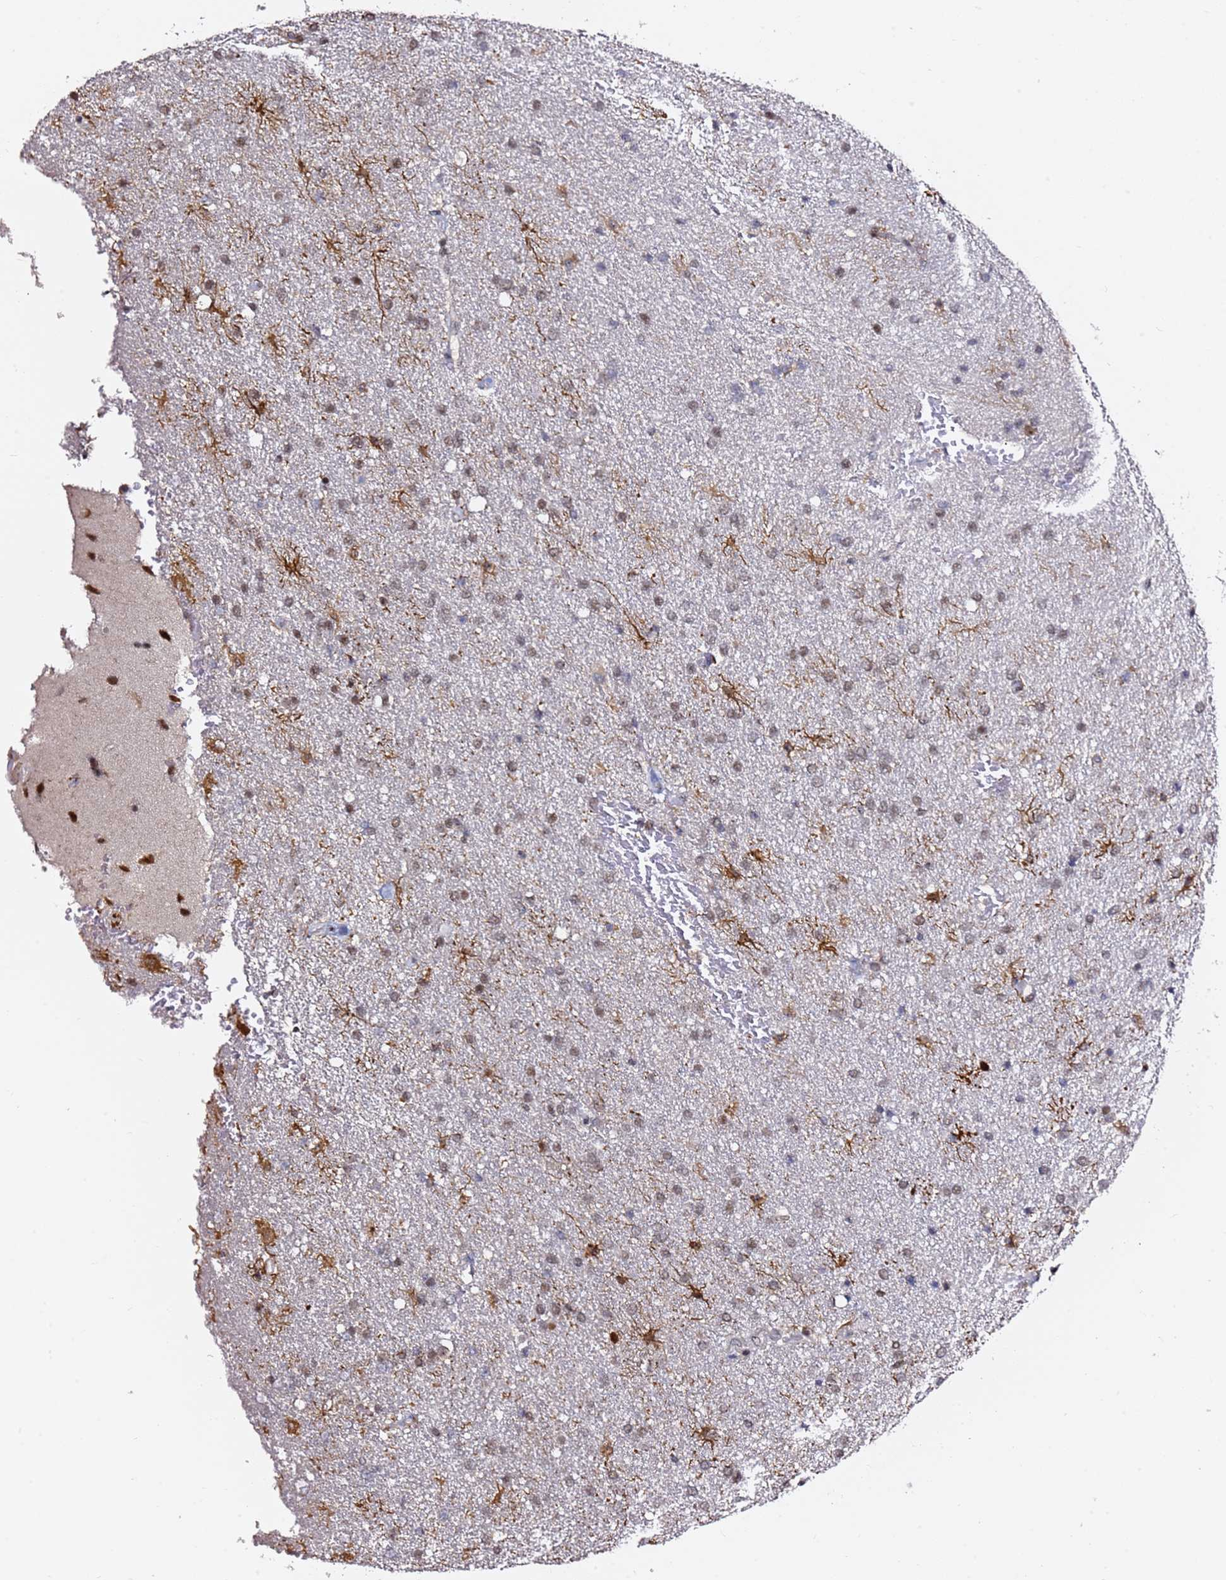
{"staining": {"intensity": "weak", "quantity": "25%-75%", "location": "nuclear"}, "tissue": "glioma", "cell_type": "Tumor cells", "image_type": "cancer", "snomed": [{"axis": "morphology", "description": "Glioma, malignant, High grade"}, {"axis": "topography", "description": "Brain"}], "caption": "This is an image of immunohistochemistry (IHC) staining of glioma, which shows weak staining in the nuclear of tumor cells.", "gene": "FCF1", "patient": {"sex": "male", "age": 72}}